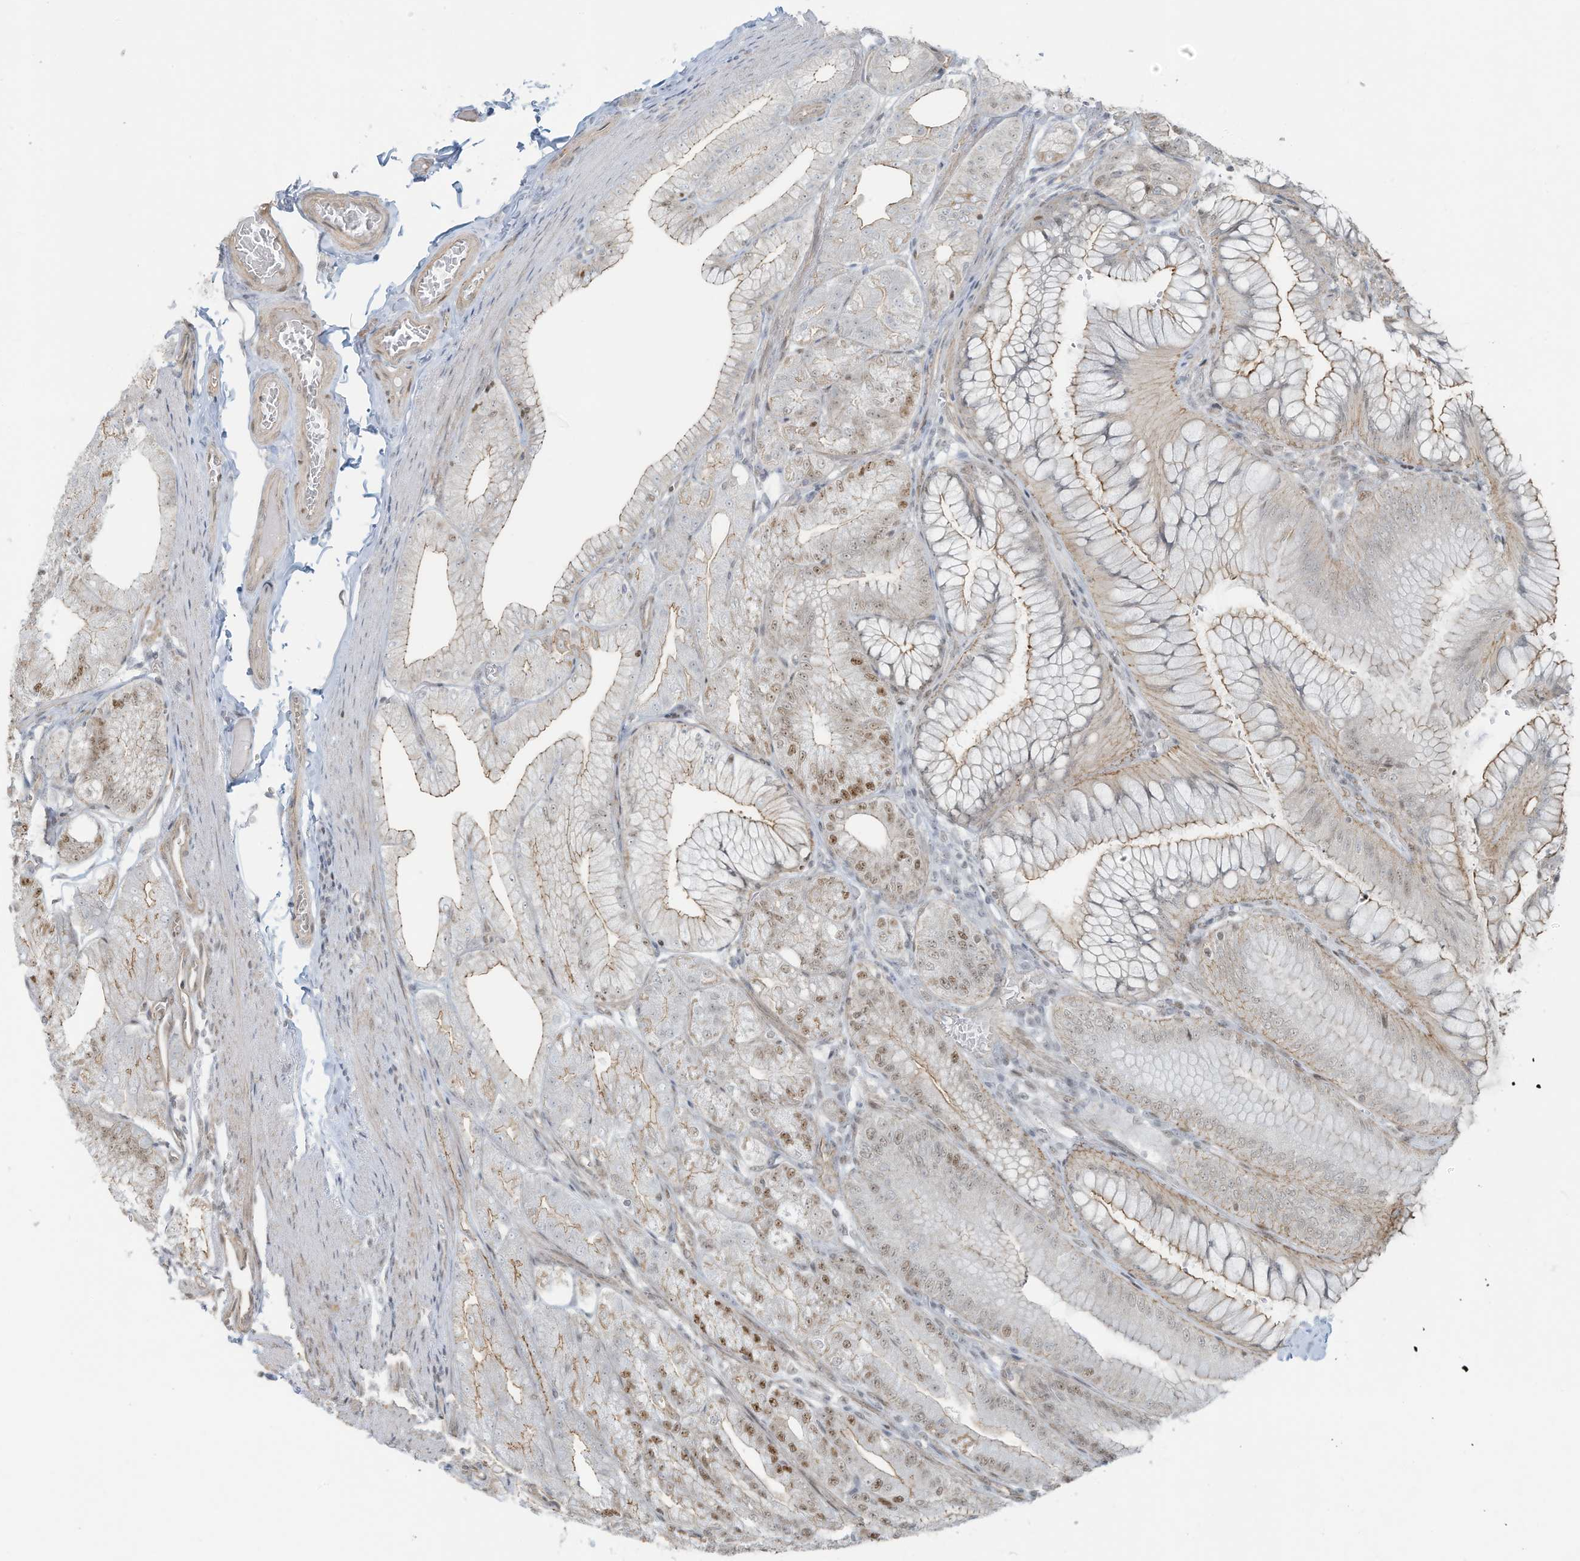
{"staining": {"intensity": "moderate", "quantity": "25%-75%", "location": "nuclear"}, "tissue": "stomach", "cell_type": "Glandular cells", "image_type": "normal", "snomed": [{"axis": "morphology", "description": "Normal tissue, NOS"}, {"axis": "topography", "description": "Stomach, lower"}], "caption": "A brown stain highlights moderate nuclear staining of a protein in glandular cells of benign human stomach. The protein of interest is shown in brown color, while the nuclei are stained blue.", "gene": "DBR1", "patient": {"sex": "male", "age": 71}}